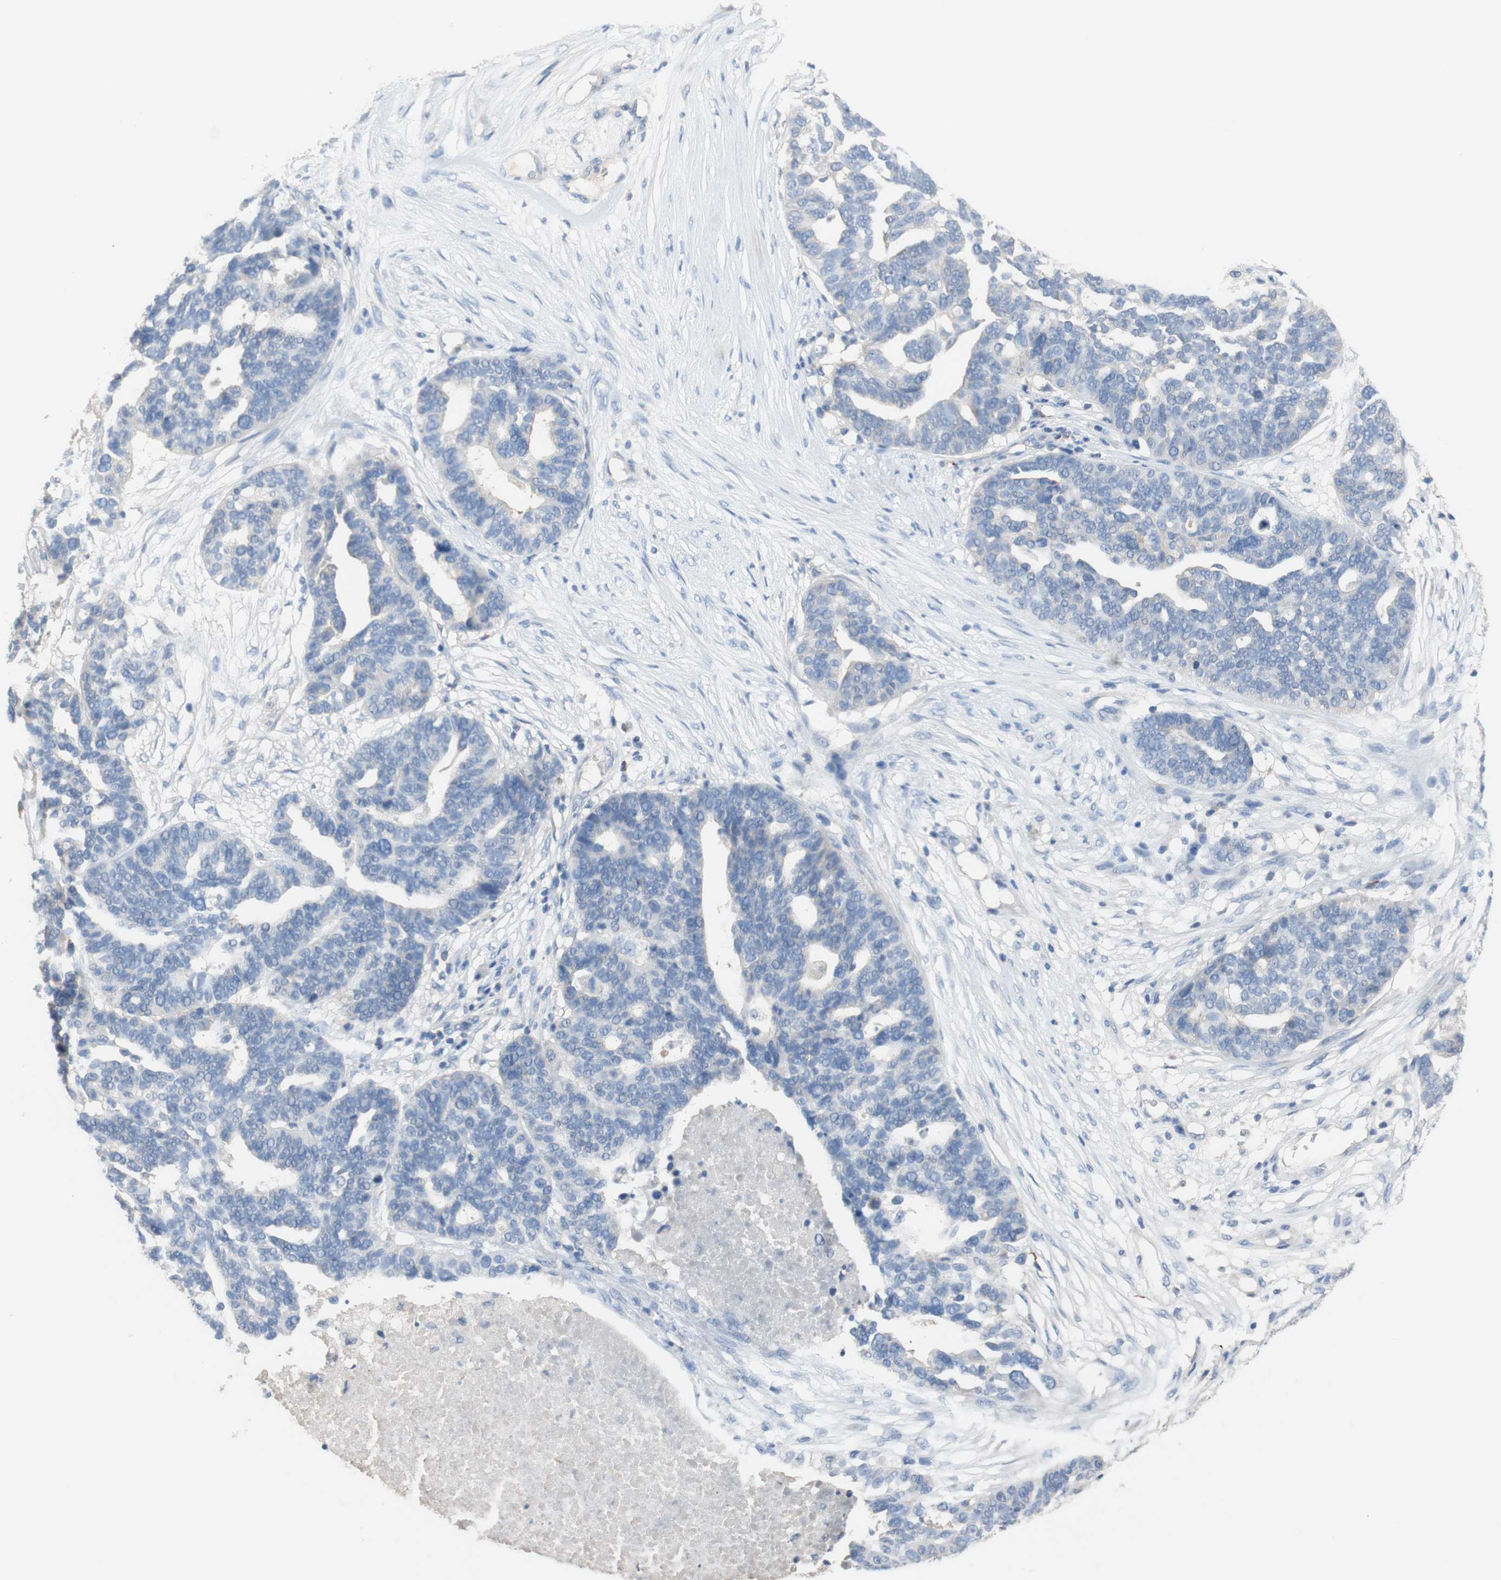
{"staining": {"intensity": "negative", "quantity": "none", "location": "none"}, "tissue": "ovarian cancer", "cell_type": "Tumor cells", "image_type": "cancer", "snomed": [{"axis": "morphology", "description": "Cystadenocarcinoma, serous, NOS"}, {"axis": "topography", "description": "Ovary"}], "caption": "A histopathology image of ovarian cancer stained for a protein displays no brown staining in tumor cells.", "gene": "PACSIN1", "patient": {"sex": "female", "age": 59}}